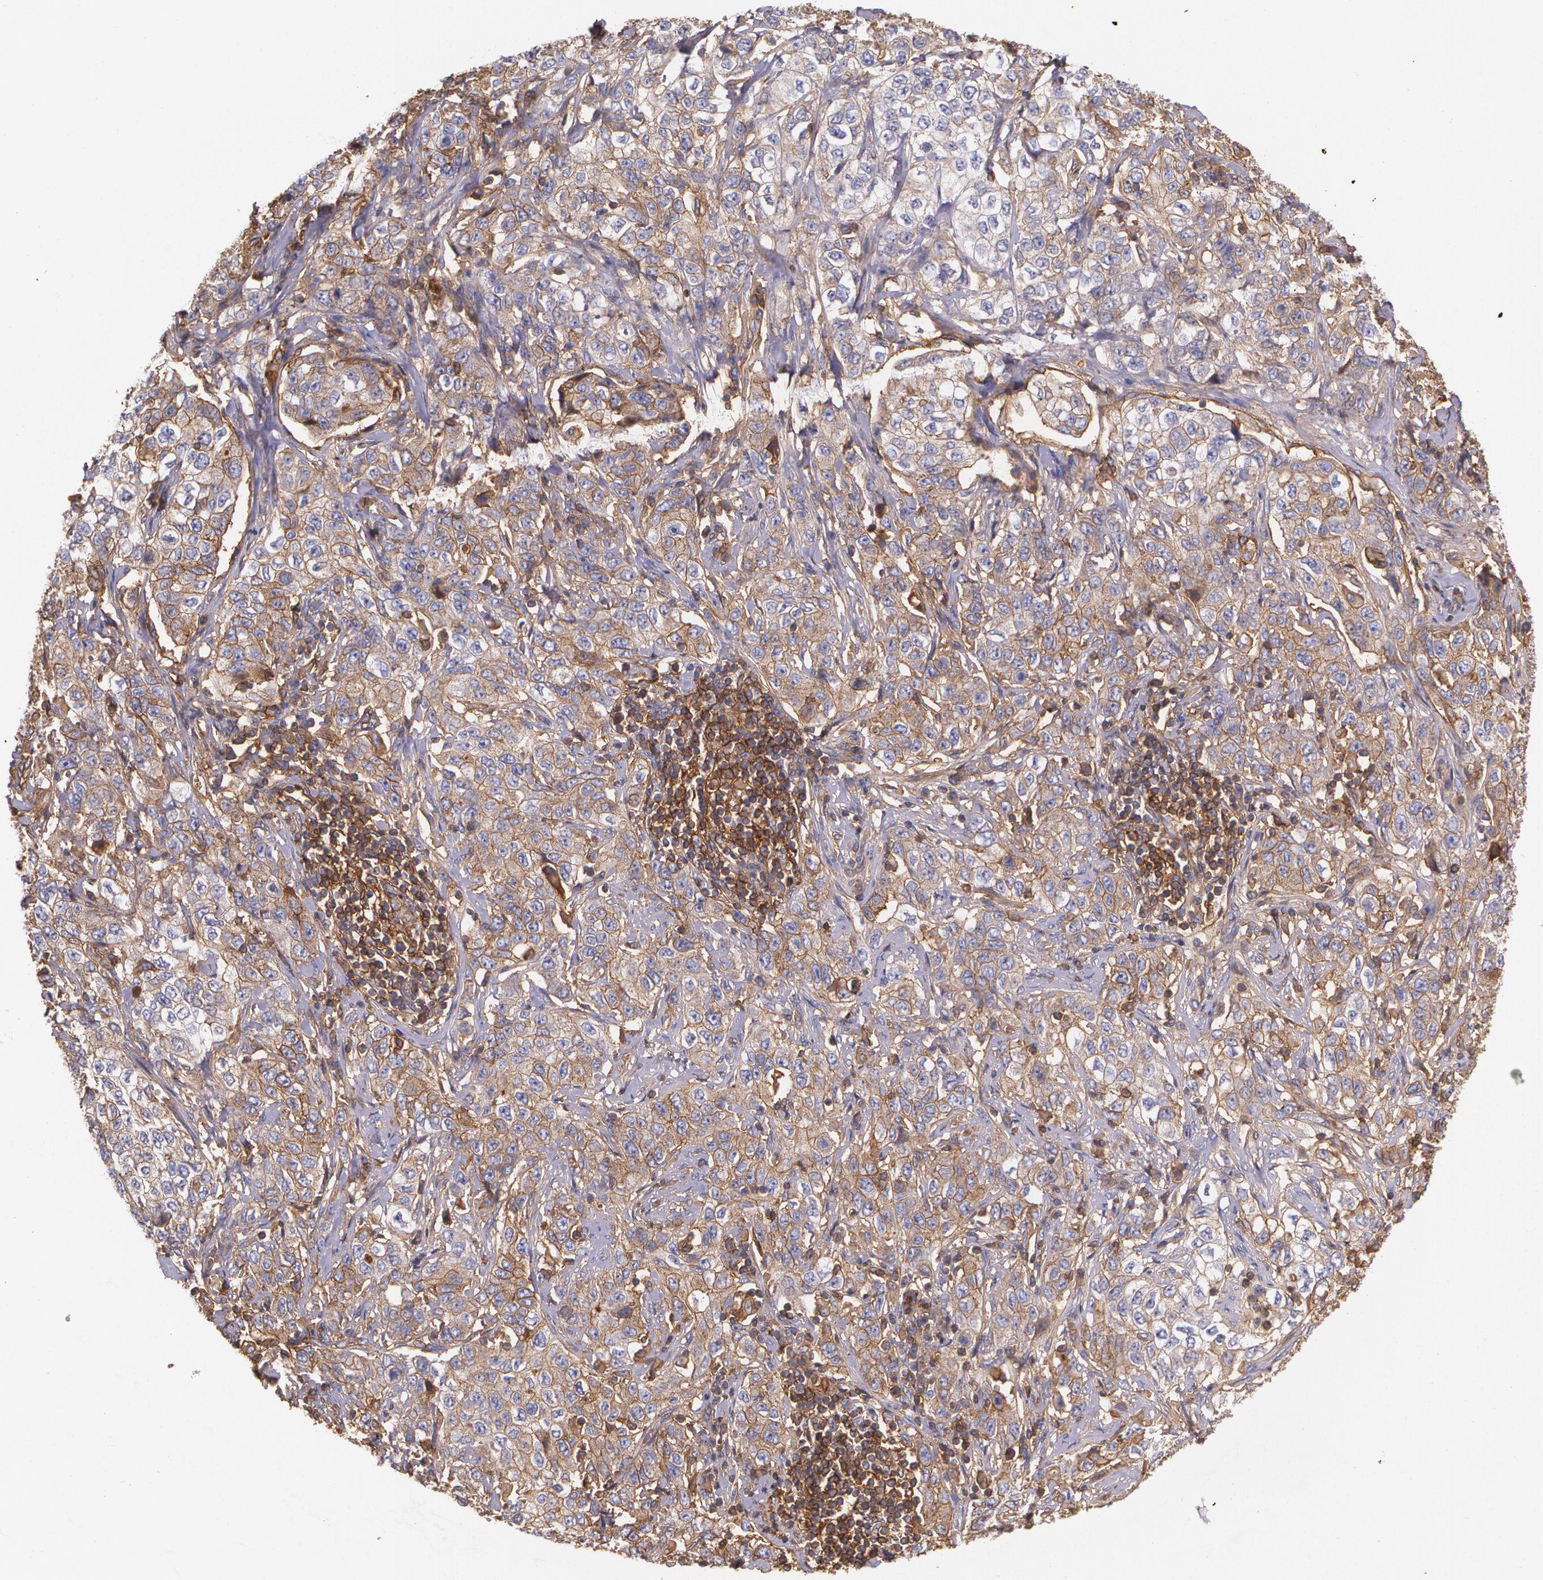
{"staining": {"intensity": "moderate", "quantity": ">75%", "location": "cytoplasmic/membranous"}, "tissue": "stomach cancer", "cell_type": "Tumor cells", "image_type": "cancer", "snomed": [{"axis": "morphology", "description": "Adenocarcinoma, NOS"}, {"axis": "topography", "description": "Stomach"}], "caption": "The immunohistochemical stain shows moderate cytoplasmic/membranous positivity in tumor cells of stomach cancer tissue.", "gene": "B2M", "patient": {"sex": "male", "age": 48}}